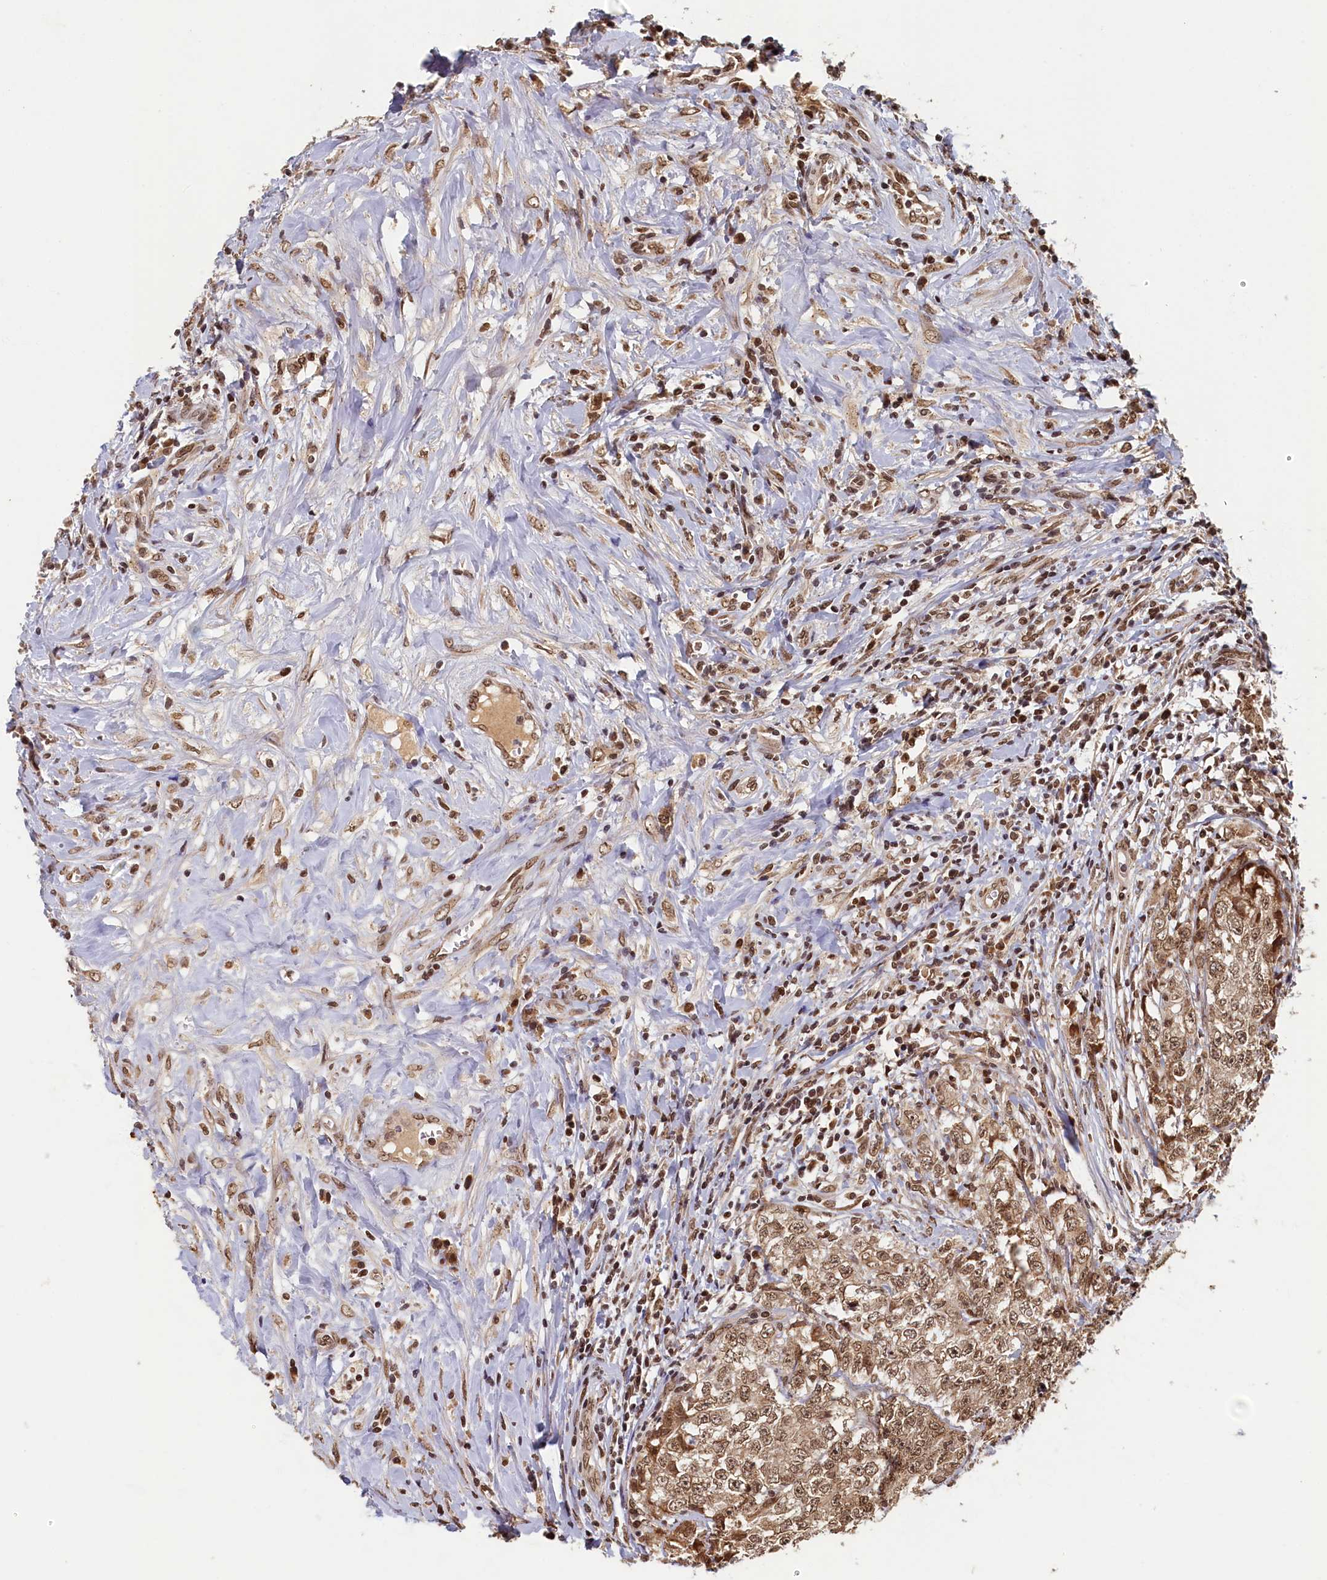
{"staining": {"intensity": "moderate", "quantity": ">75%", "location": "cytoplasmic/membranous,nuclear"}, "tissue": "testis cancer", "cell_type": "Tumor cells", "image_type": "cancer", "snomed": [{"axis": "morphology", "description": "Seminoma, NOS"}, {"axis": "morphology", "description": "Carcinoma, Embryonal, NOS"}, {"axis": "topography", "description": "Testis"}], "caption": "A photomicrograph of testis cancer stained for a protein shows moderate cytoplasmic/membranous and nuclear brown staining in tumor cells.", "gene": "CKAP2L", "patient": {"sex": "male", "age": 43}}